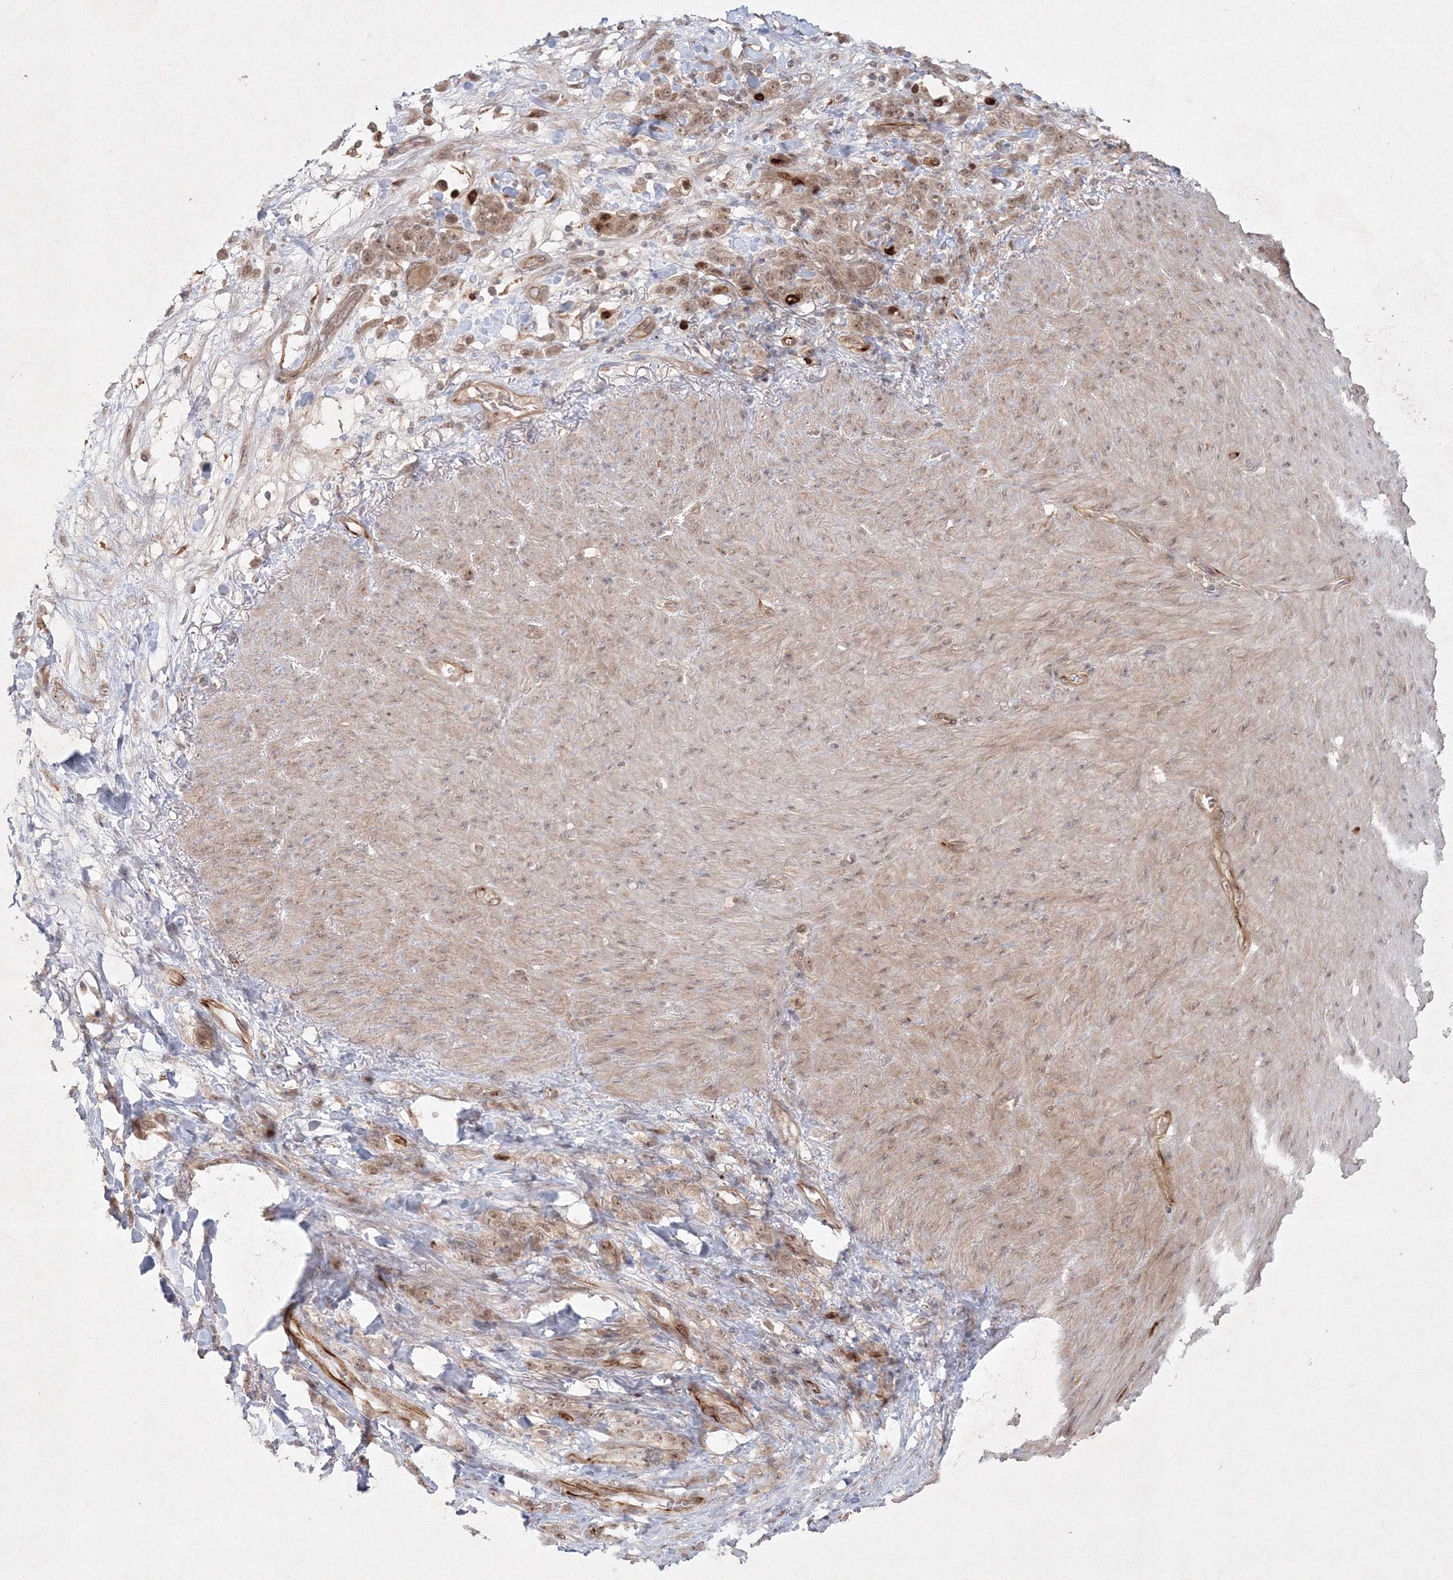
{"staining": {"intensity": "moderate", "quantity": ">75%", "location": "cytoplasmic/membranous,nuclear"}, "tissue": "stomach cancer", "cell_type": "Tumor cells", "image_type": "cancer", "snomed": [{"axis": "morphology", "description": "Normal tissue, NOS"}, {"axis": "morphology", "description": "Adenocarcinoma, NOS"}, {"axis": "topography", "description": "Stomach"}], "caption": "Stomach adenocarcinoma tissue shows moderate cytoplasmic/membranous and nuclear expression in about >75% of tumor cells, visualized by immunohistochemistry. (brown staining indicates protein expression, while blue staining denotes nuclei).", "gene": "KIF20A", "patient": {"sex": "male", "age": 82}}